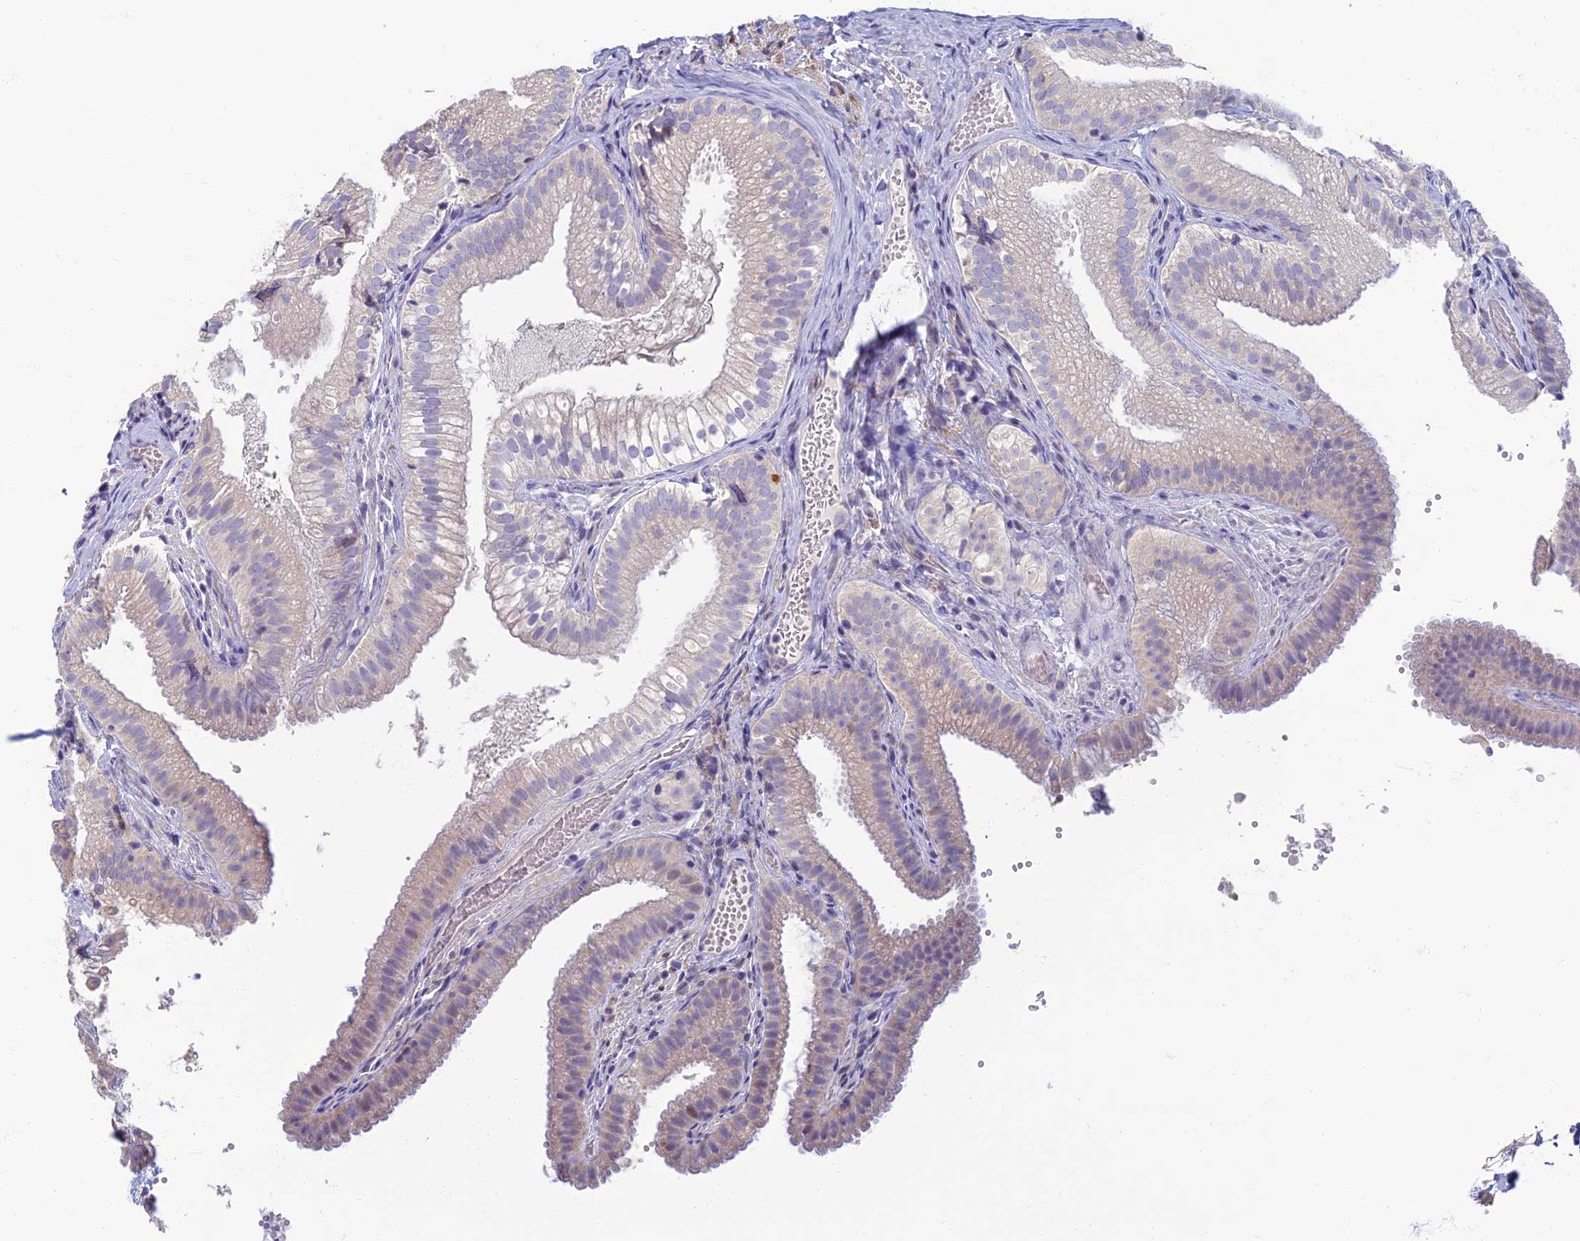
{"staining": {"intensity": "weak", "quantity": "<25%", "location": "cytoplasmic/membranous"}, "tissue": "gallbladder", "cell_type": "Glandular cells", "image_type": "normal", "snomed": [{"axis": "morphology", "description": "Normal tissue, NOS"}, {"axis": "topography", "description": "Gallbladder"}], "caption": "This image is of unremarkable gallbladder stained with immunohistochemistry to label a protein in brown with the nuclei are counter-stained blue. There is no staining in glandular cells. (Immunohistochemistry, brightfield microscopy, high magnification).", "gene": "NEURL1", "patient": {"sex": "female", "age": 30}}